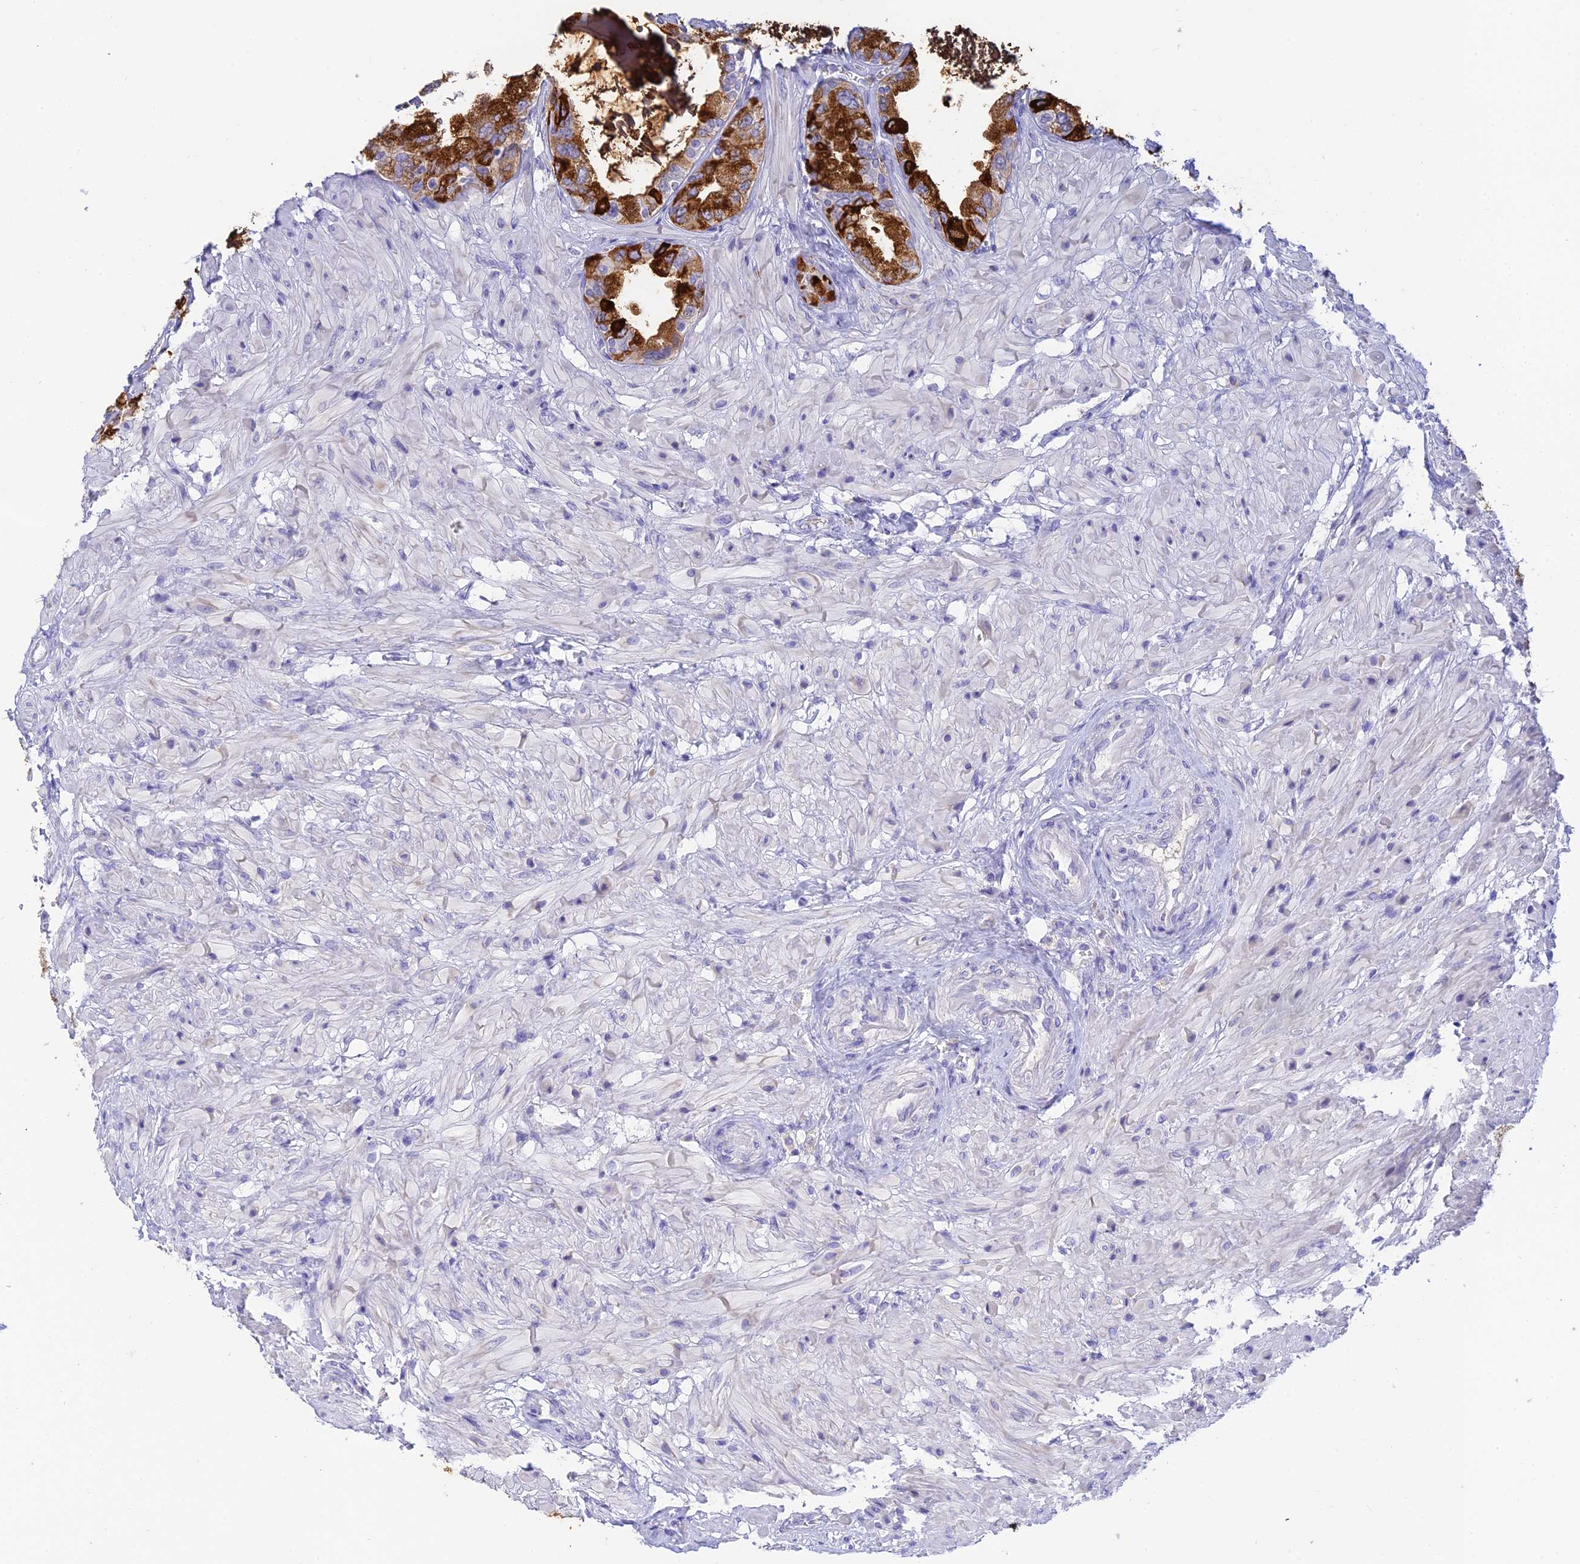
{"staining": {"intensity": "strong", "quantity": ">75%", "location": "cytoplasmic/membranous"}, "tissue": "seminal vesicle", "cell_type": "Glandular cells", "image_type": "normal", "snomed": [{"axis": "morphology", "description": "Normal tissue, NOS"}, {"axis": "topography", "description": "Seminal veicle"}], "caption": "Brown immunohistochemical staining in unremarkable seminal vesicle exhibits strong cytoplasmic/membranous expression in about >75% of glandular cells. Using DAB (3,3'-diaminobenzidine) (brown) and hematoxylin (blue) stains, captured at high magnification using brightfield microscopy.", "gene": "INTS13", "patient": {"sex": "male", "age": 63}}